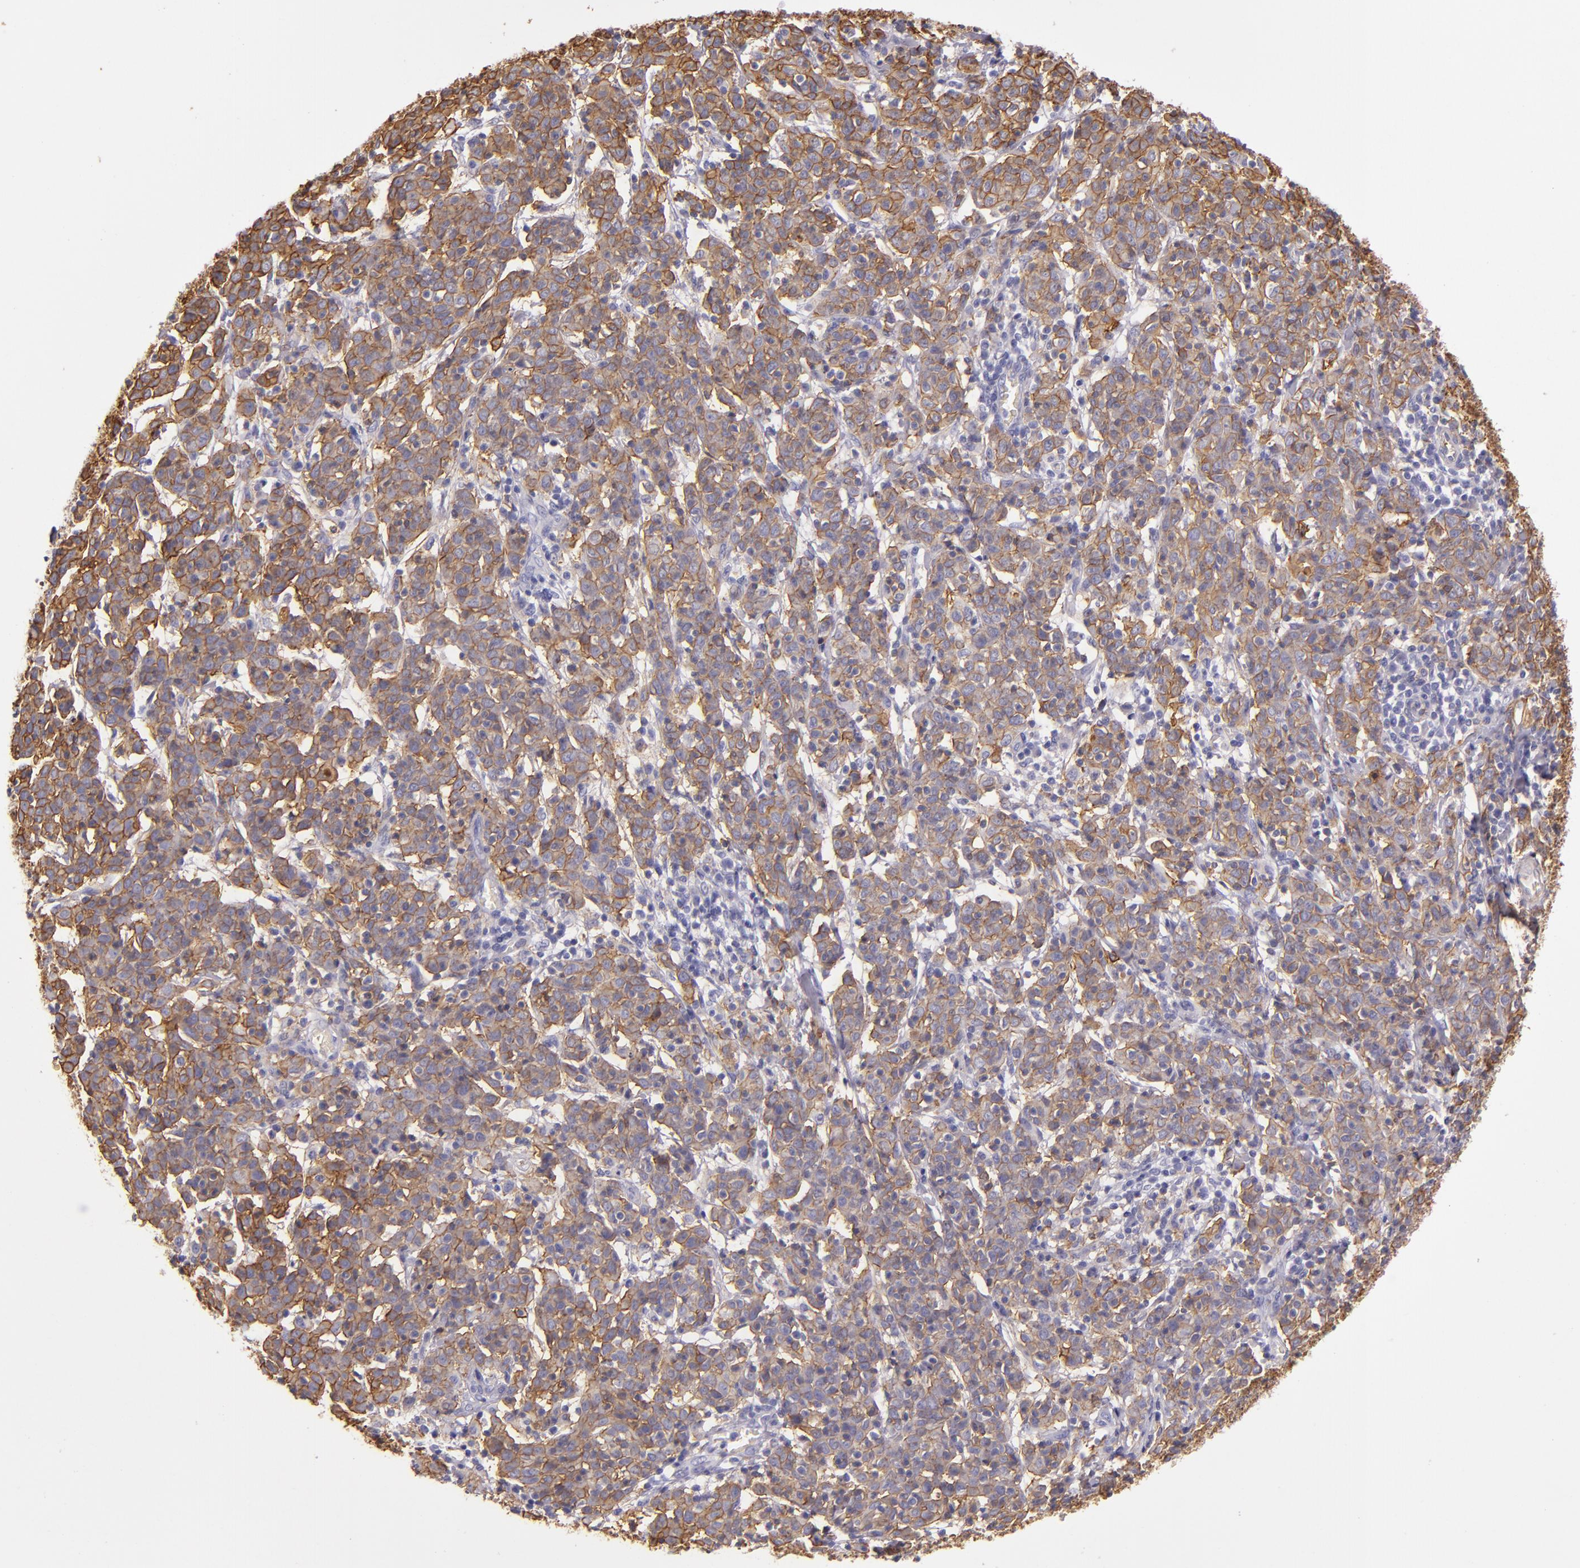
{"staining": {"intensity": "moderate", "quantity": ">75%", "location": "cytoplasmic/membranous"}, "tissue": "cervical cancer", "cell_type": "Tumor cells", "image_type": "cancer", "snomed": [{"axis": "morphology", "description": "Normal tissue, NOS"}, {"axis": "morphology", "description": "Squamous cell carcinoma, NOS"}, {"axis": "topography", "description": "Cervix"}], "caption": "Immunohistochemistry staining of cervical cancer, which exhibits medium levels of moderate cytoplasmic/membranous staining in about >75% of tumor cells indicating moderate cytoplasmic/membranous protein expression. The staining was performed using DAB (3,3'-diaminobenzidine) (brown) for protein detection and nuclei were counterstained in hematoxylin (blue).", "gene": "CD9", "patient": {"sex": "female", "age": 67}}